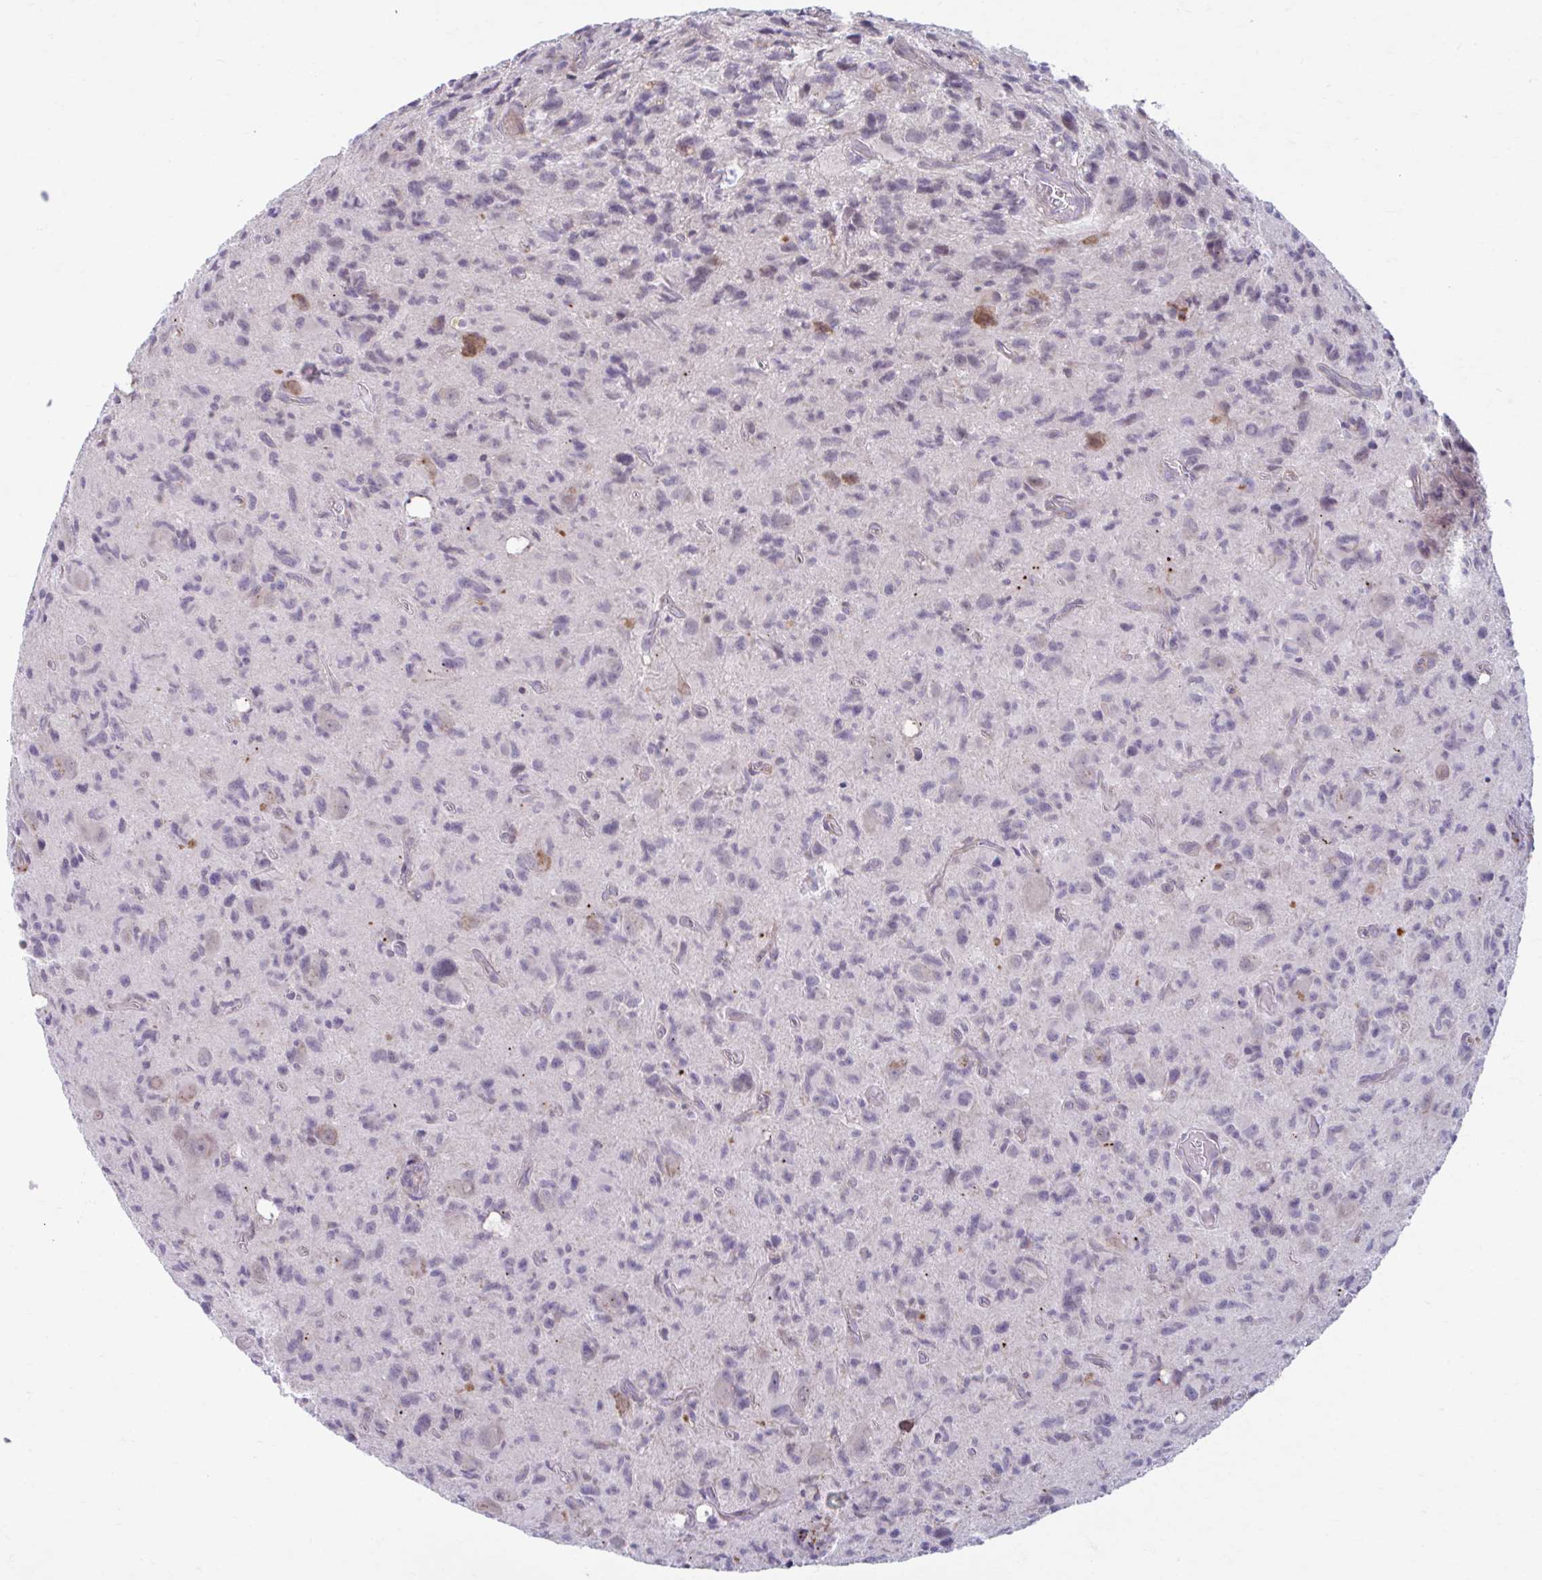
{"staining": {"intensity": "negative", "quantity": "none", "location": "none"}, "tissue": "glioma", "cell_type": "Tumor cells", "image_type": "cancer", "snomed": [{"axis": "morphology", "description": "Glioma, malignant, High grade"}, {"axis": "topography", "description": "Brain"}], "caption": "Malignant glioma (high-grade) was stained to show a protein in brown. There is no significant positivity in tumor cells. Brightfield microscopy of IHC stained with DAB (3,3'-diaminobenzidine) (brown) and hematoxylin (blue), captured at high magnification.", "gene": "ADAT3", "patient": {"sex": "male", "age": 76}}